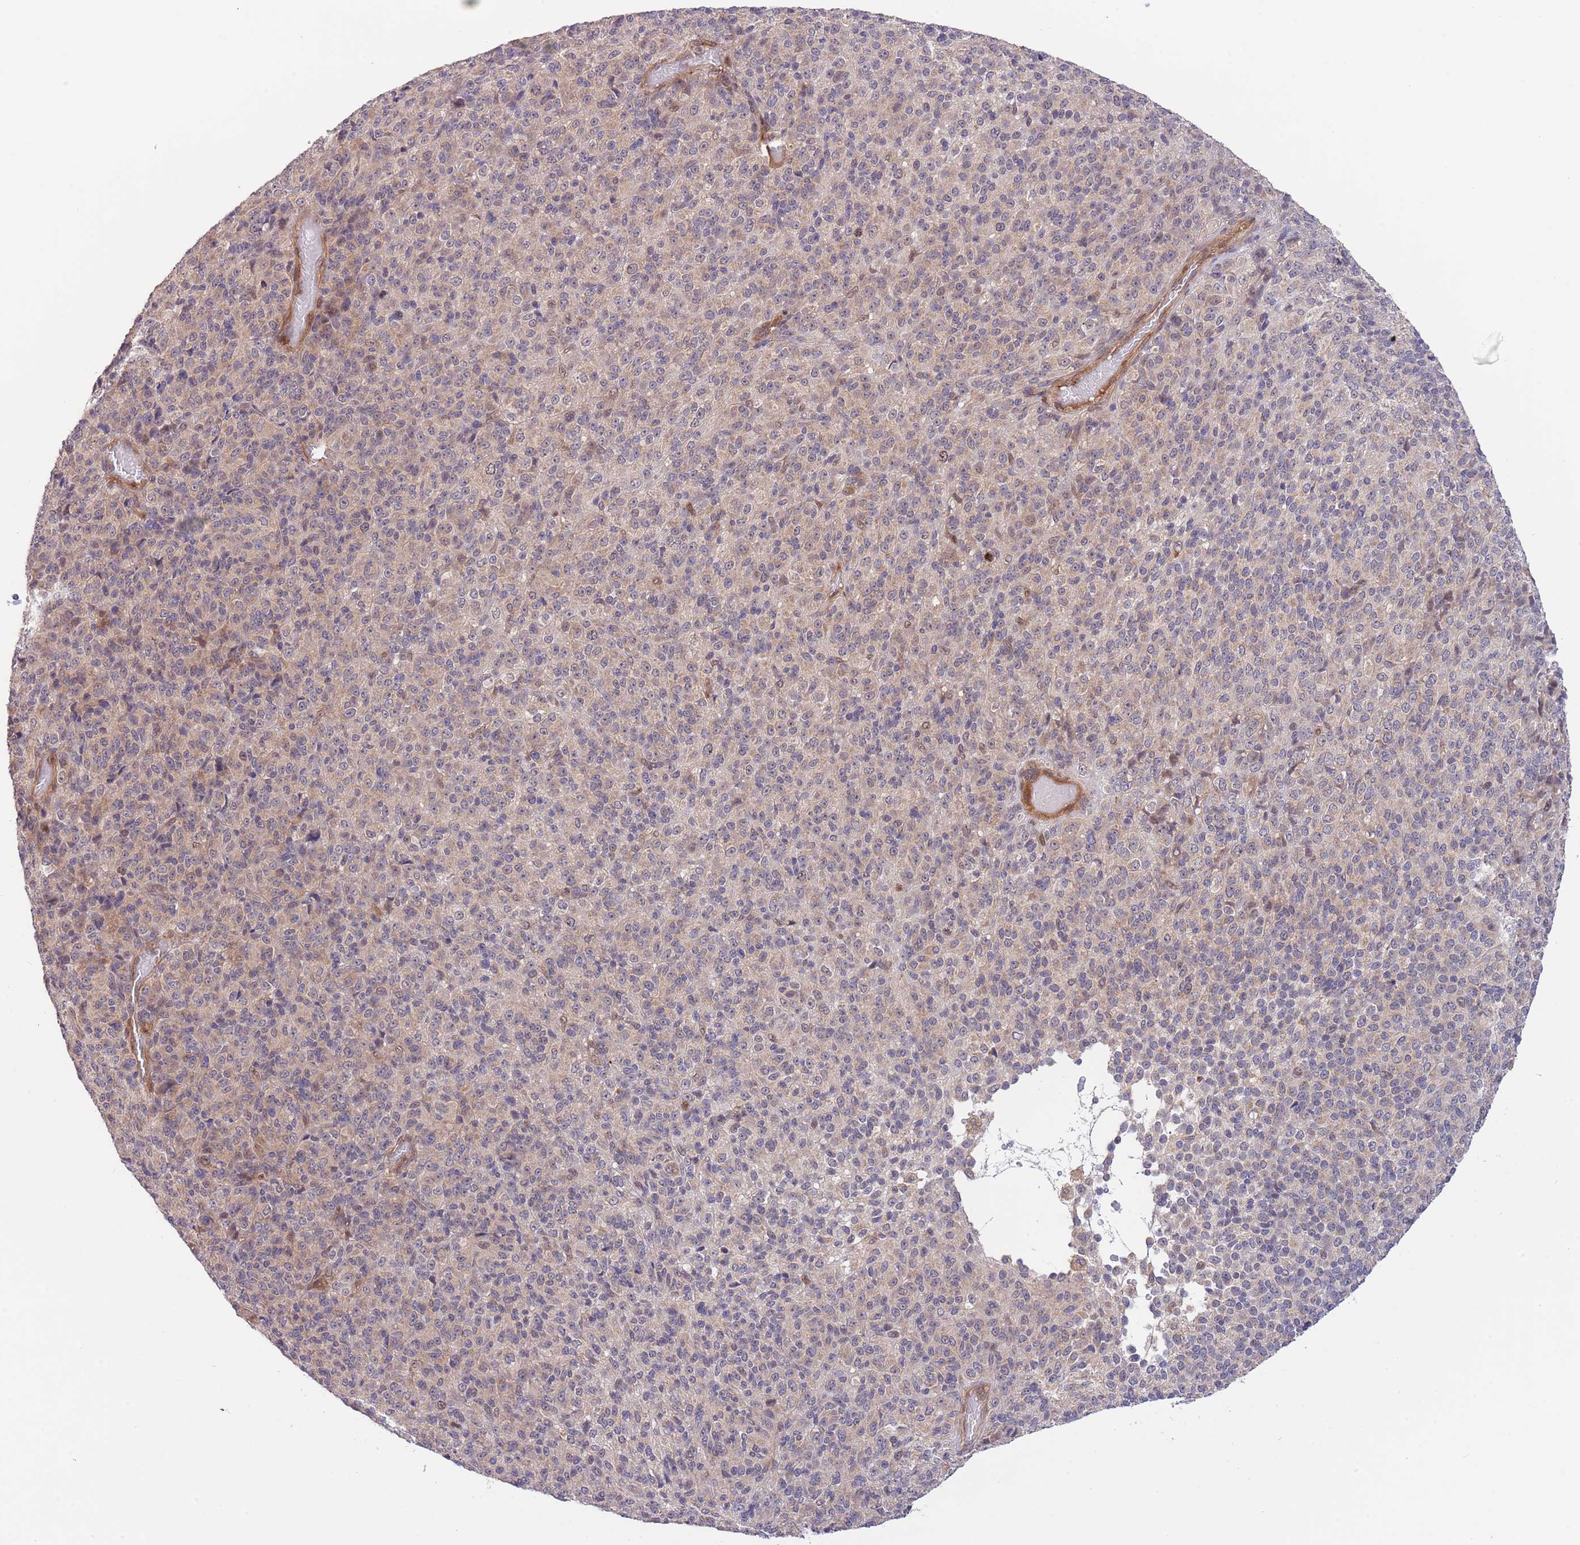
{"staining": {"intensity": "negative", "quantity": "none", "location": "none"}, "tissue": "melanoma", "cell_type": "Tumor cells", "image_type": "cancer", "snomed": [{"axis": "morphology", "description": "Malignant melanoma, Metastatic site"}, {"axis": "topography", "description": "Brain"}], "caption": "Immunohistochemical staining of malignant melanoma (metastatic site) displays no significant staining in tumor cells.", "gene": "PRR16", "patient": {"sex": "female", "age": 56}}